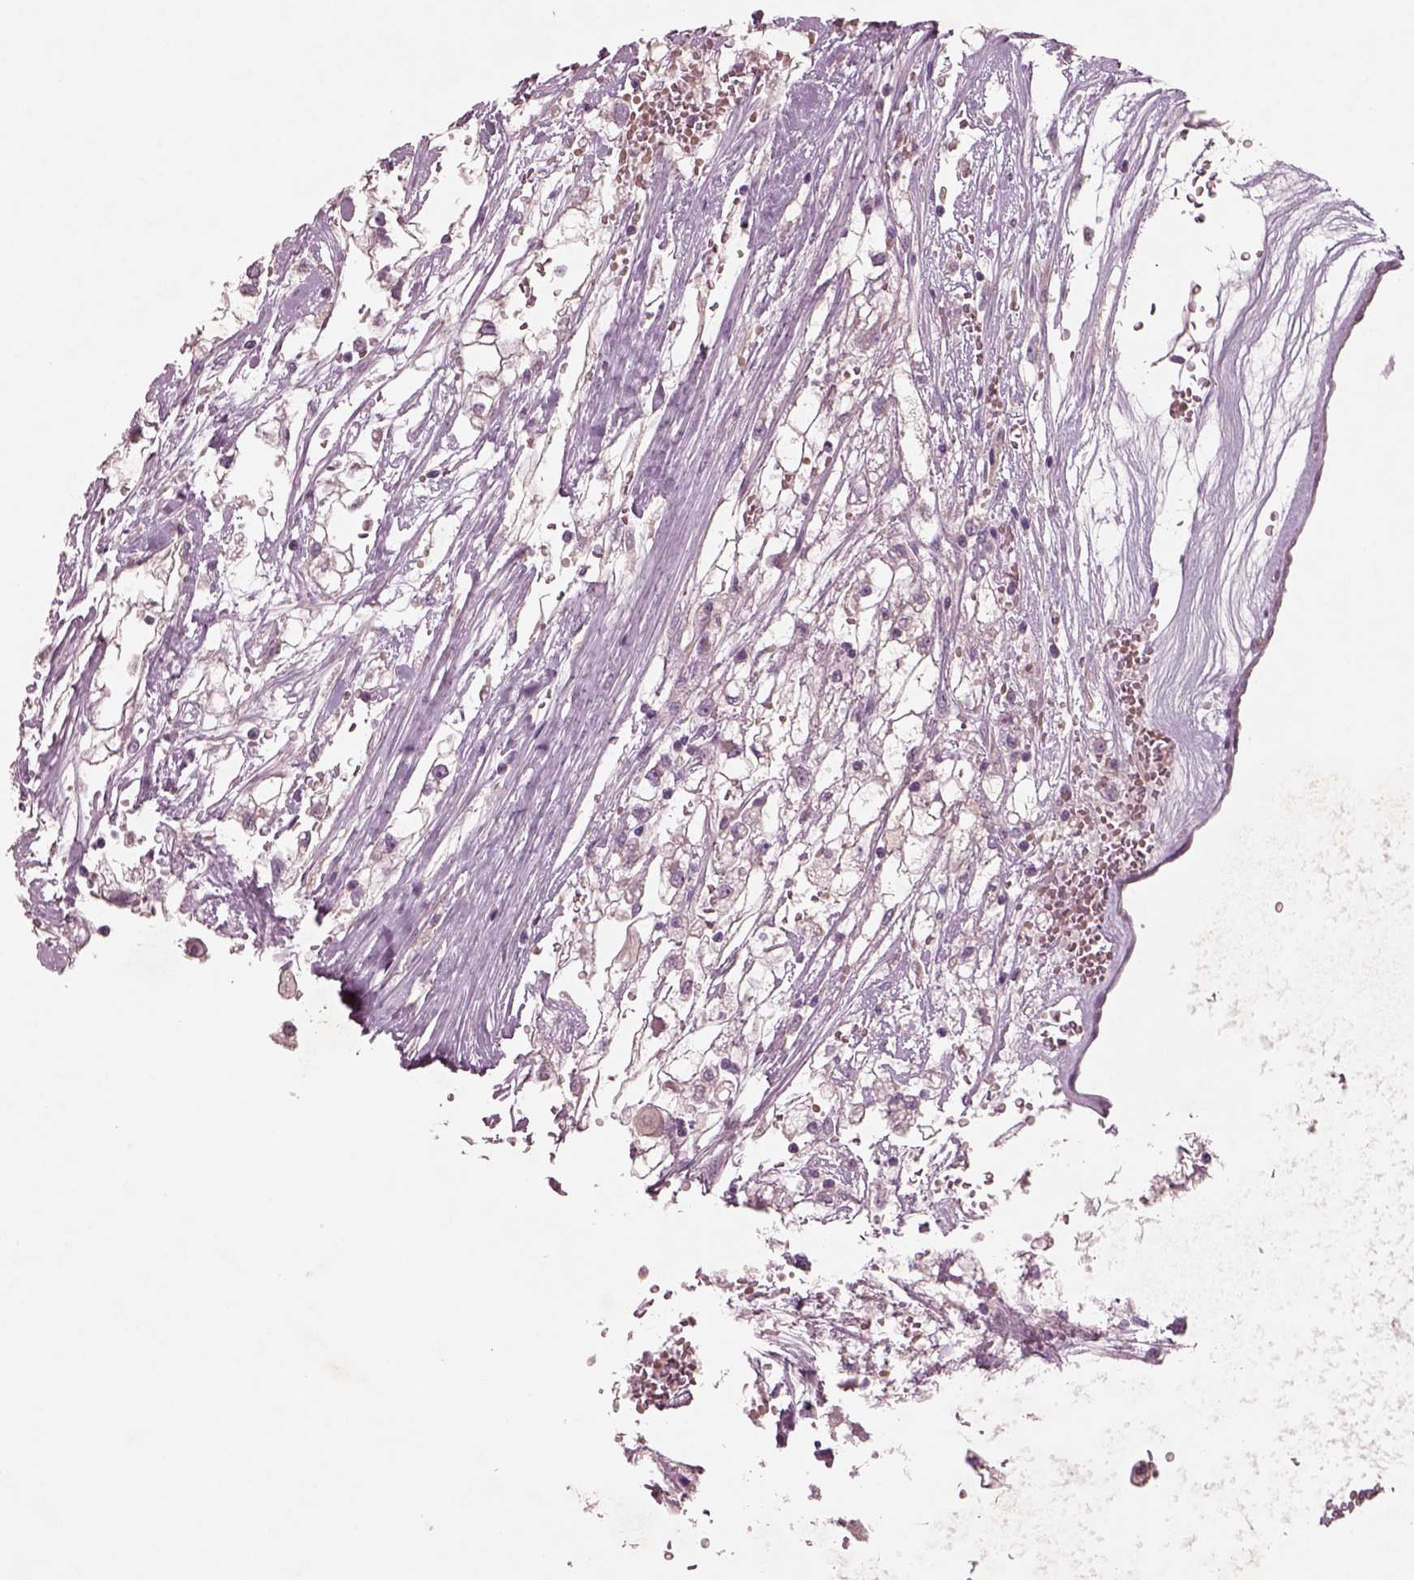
{"staining": {"intensity": "negative", "quantity": "none", "location": "none"}, "tissue": "renal cancer", "cell_type": "Tumor cells", "image_type": "cancer", "snomed": [{"axis": "morphology", "description": "Adenocarcinoma, NOS"}, {"axis": "topography", "description": "Kidney"}], "caption": "Immunohistochemistry (IHC) image of neoplastic tissue: human renal adenocarcinoma stained with DAB exhibits no significant protein positivity in tumor cells.", "gene": "DUOXA2", "patient": {"sex": "male", "age": 59}}